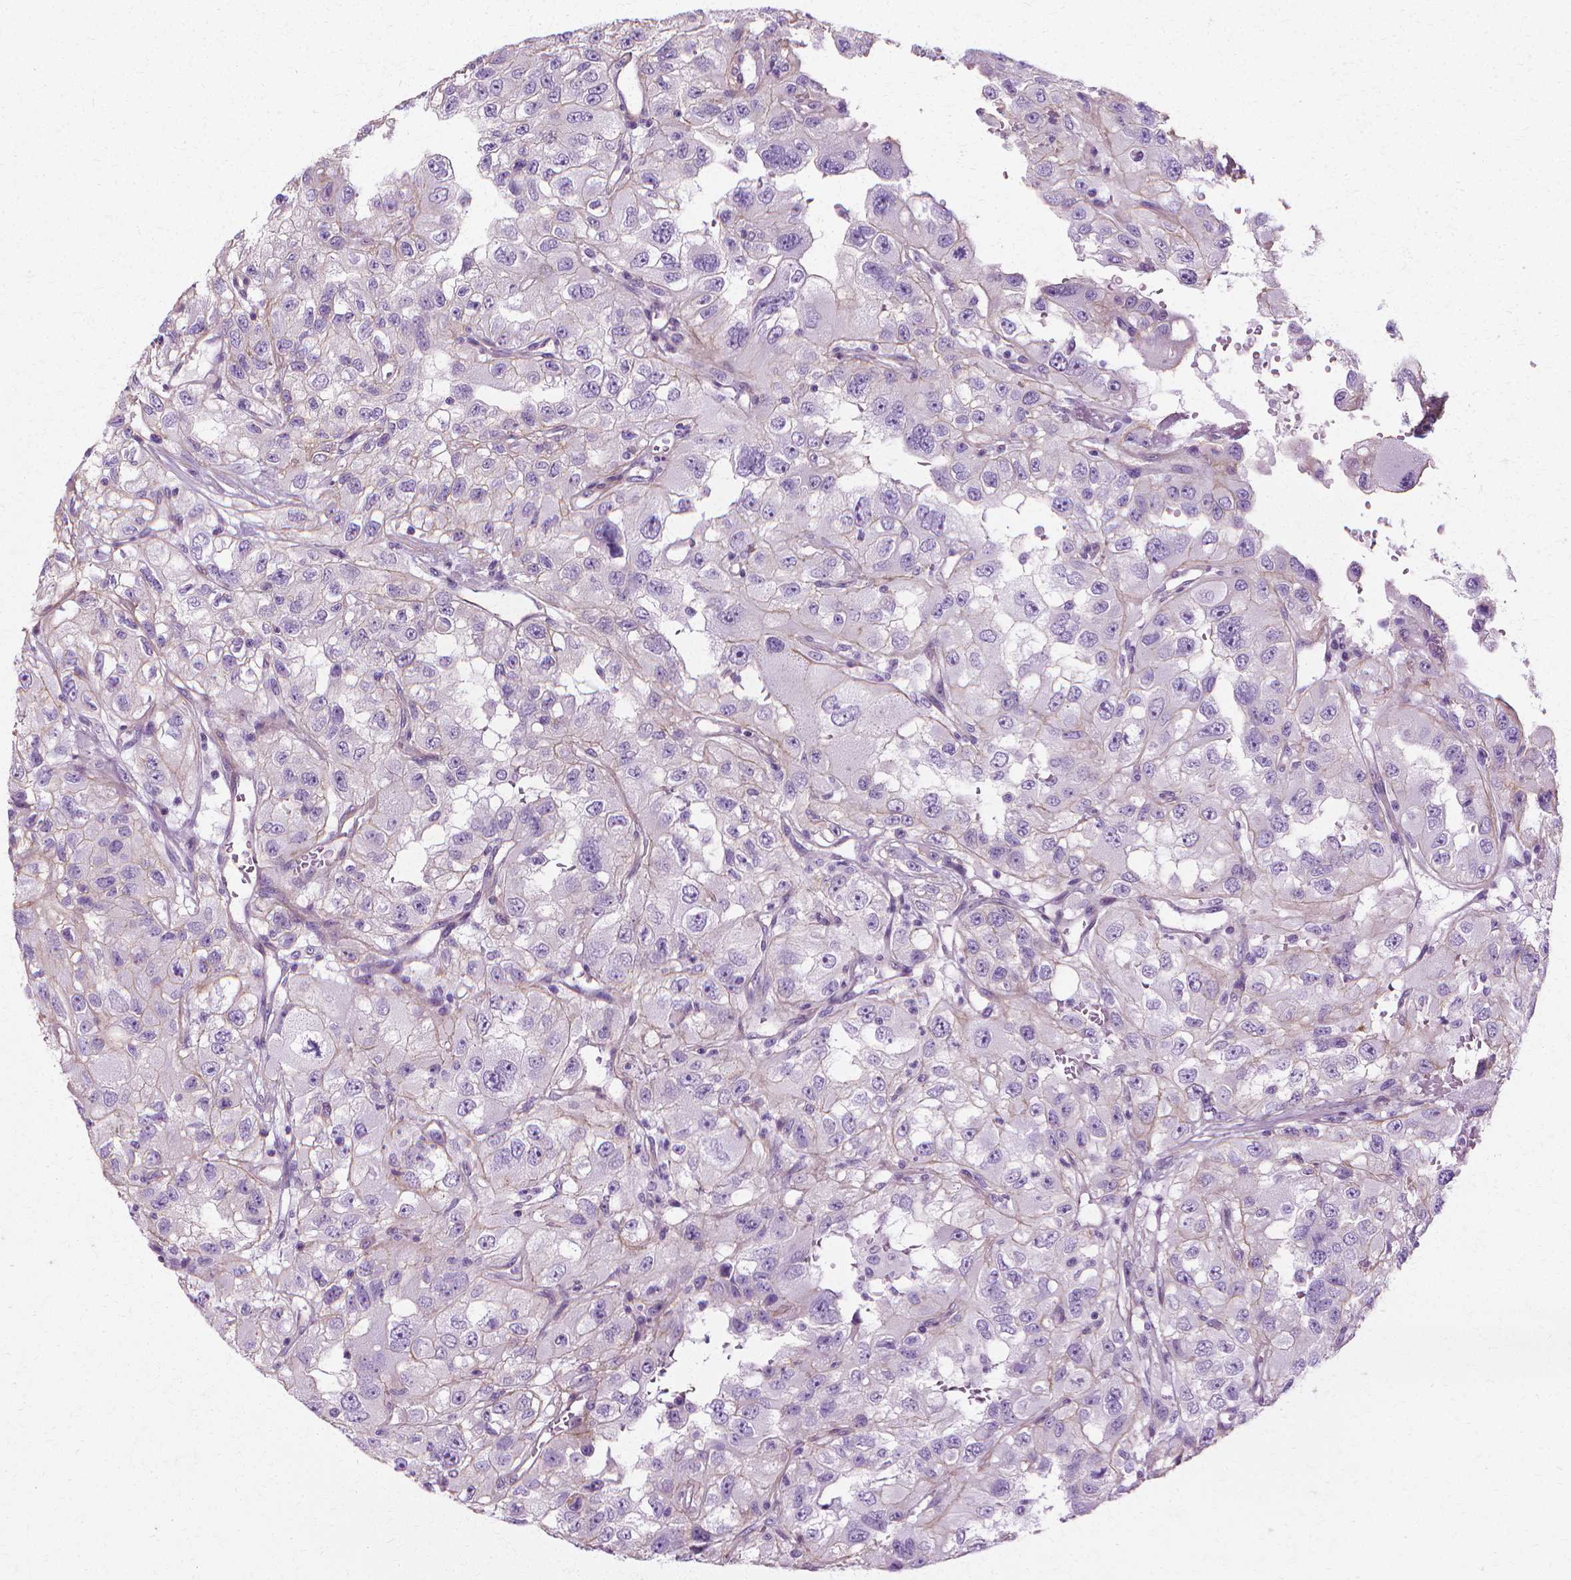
{"staining": {"intensity": "negative", "quantity": "none", "location": "none"}, "tissue": "renal cancer", "cell_type": "Tumor cells", "image_type": "cancer", "snomed": [{"axis": "morphology", "description": "Adenocarcinoma, NOS"}, {"axis": "topography", "description": "Kidney"}], "caption": "This photomicrograph is of renal cancer (adenocarcinoma) stained with immunohistochemistry (IHC) to label a protein in brown with the nuclei are counter-stained blue. There is no expression in tumor cells. The staining is performed using DAB (3,3'-diaminobenzidine) brown chromogen with nuclei counter-stained in using hematoxylin.", "gene": "CFAP157", "patient": {"sex": "male", "age": 64}}